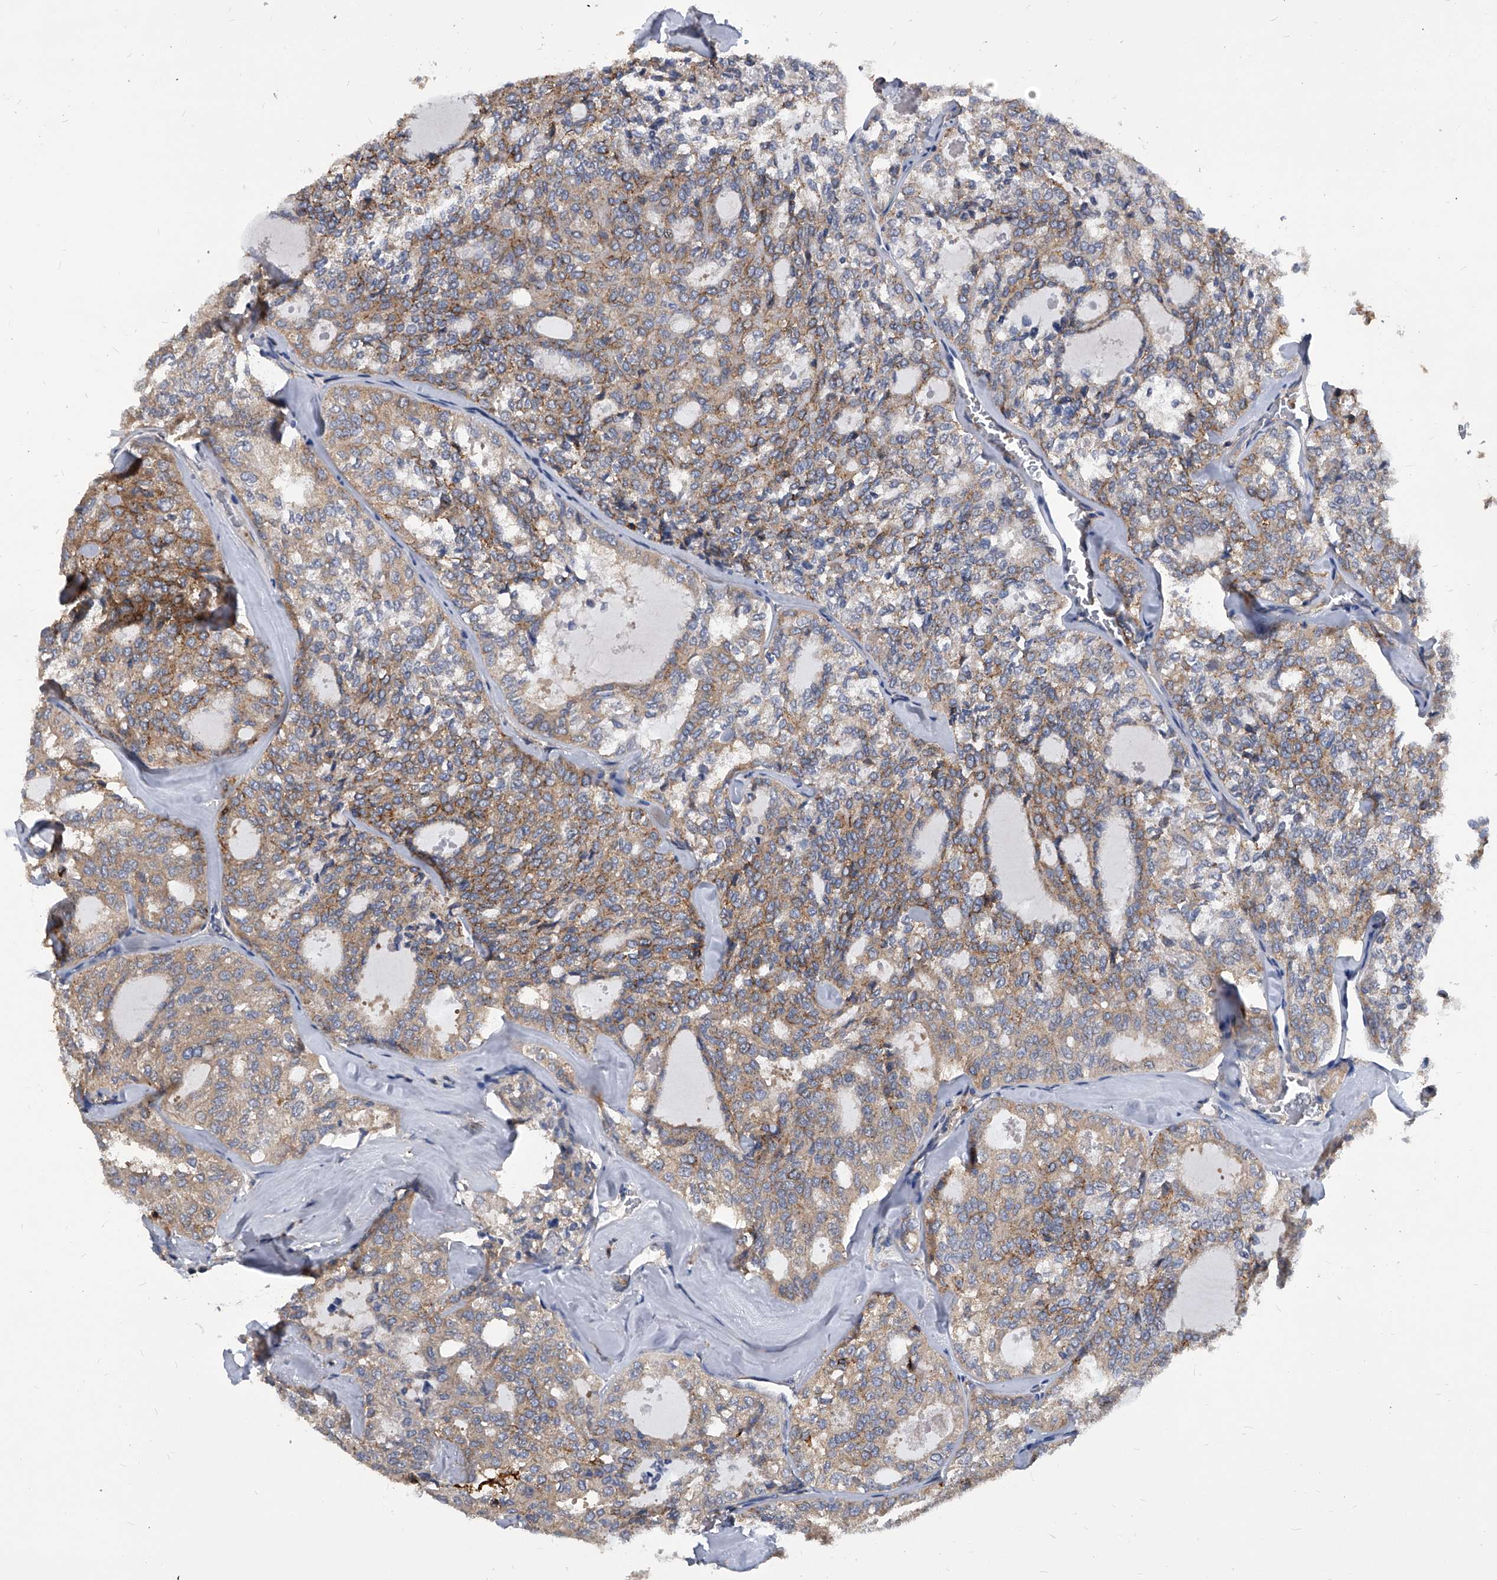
{"staining": {"intensity": "moderate", "quantity": ">75%", "location": "cytoplasmic/membranous"}, "tissue": "thyroid cancer", "cell_type": "Tumor cells", "image_type": "cancer", "snomed": [{"axis": "morphology", "description": "Follicular adenoma carcinoma, NOS"}, {"axis": "topography", "description": "Thyroid gland"}], "caption": "Immunohistochemical staining of human thyroid follicular adenoma carcinoma displays medium levels of moderate cytoplasmic/membranous protein staining in approximately >75% of tumor cells.", "gene": "ATG5", "patient": {"sex": "male", "age": 75}}